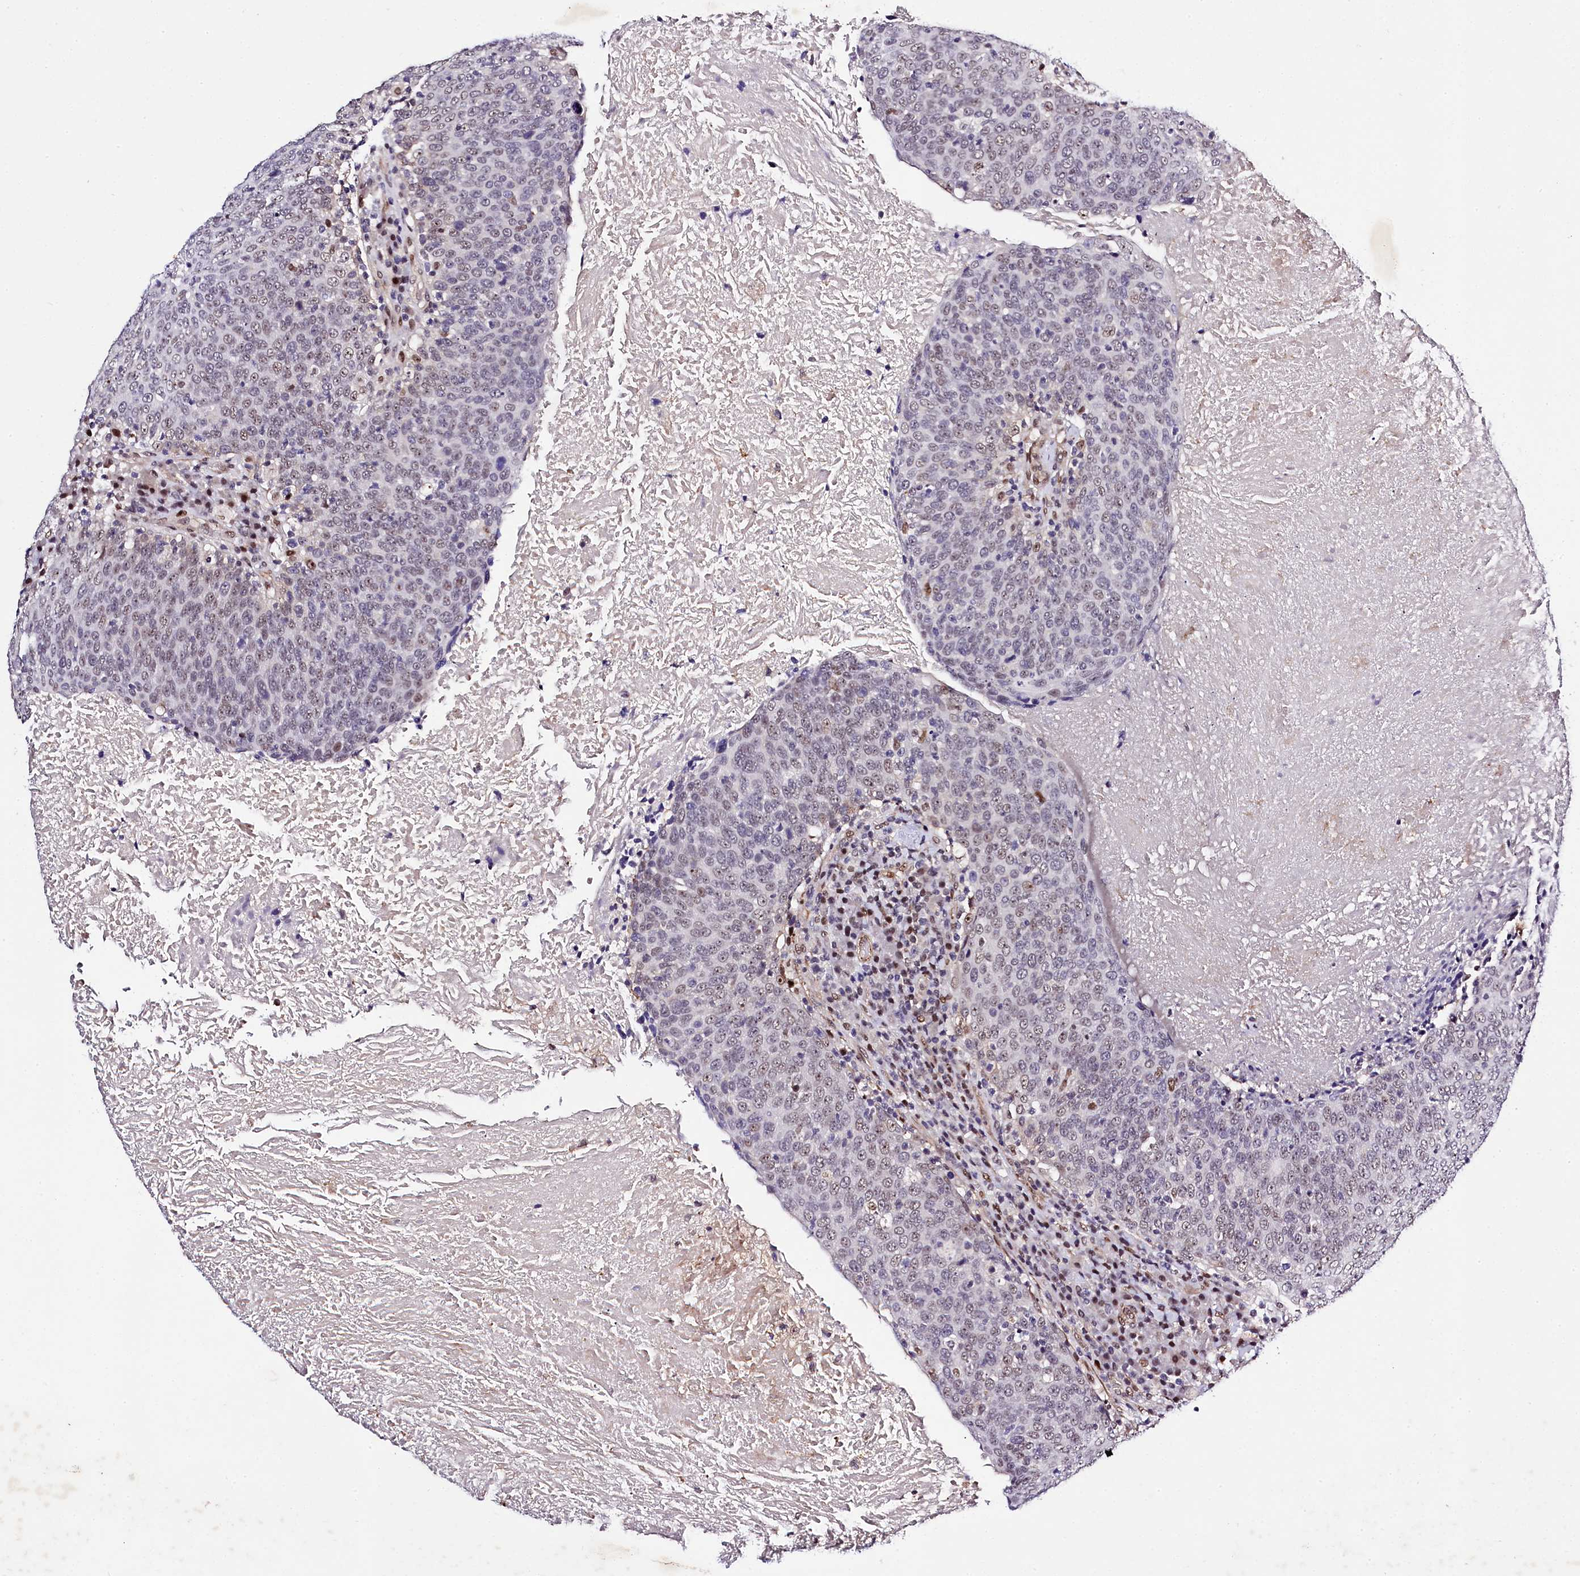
{"staining": {"intensity": "weak", "quantity": "25%-75%", "location": "nuclear"}, "tissue": "head and neck cancer", "cell_type": "Tumor cells", "image_type": "cancer", "snomed": [{"axis": "morphology", "description": "Squamous cell carcinoma, NOS"}, {"axis": "morphology", "description": "Squamous cell carcinoma, metastatic, NOS"}, {"axis": "topography", "description": "Lymph node"}, {"axis": "topography", "description": "Head-Neck"}], "caption": "The immunohistochemical stain labels weak nuclear staining in tumor cells of head and neck cancer tissue. (DAB (3,3'-diaminobenzidine) = brown stain, brightfield microscopy at high magnification).", "gene": "SAMD10", "patient": {"sex": "male", "age": 62}}